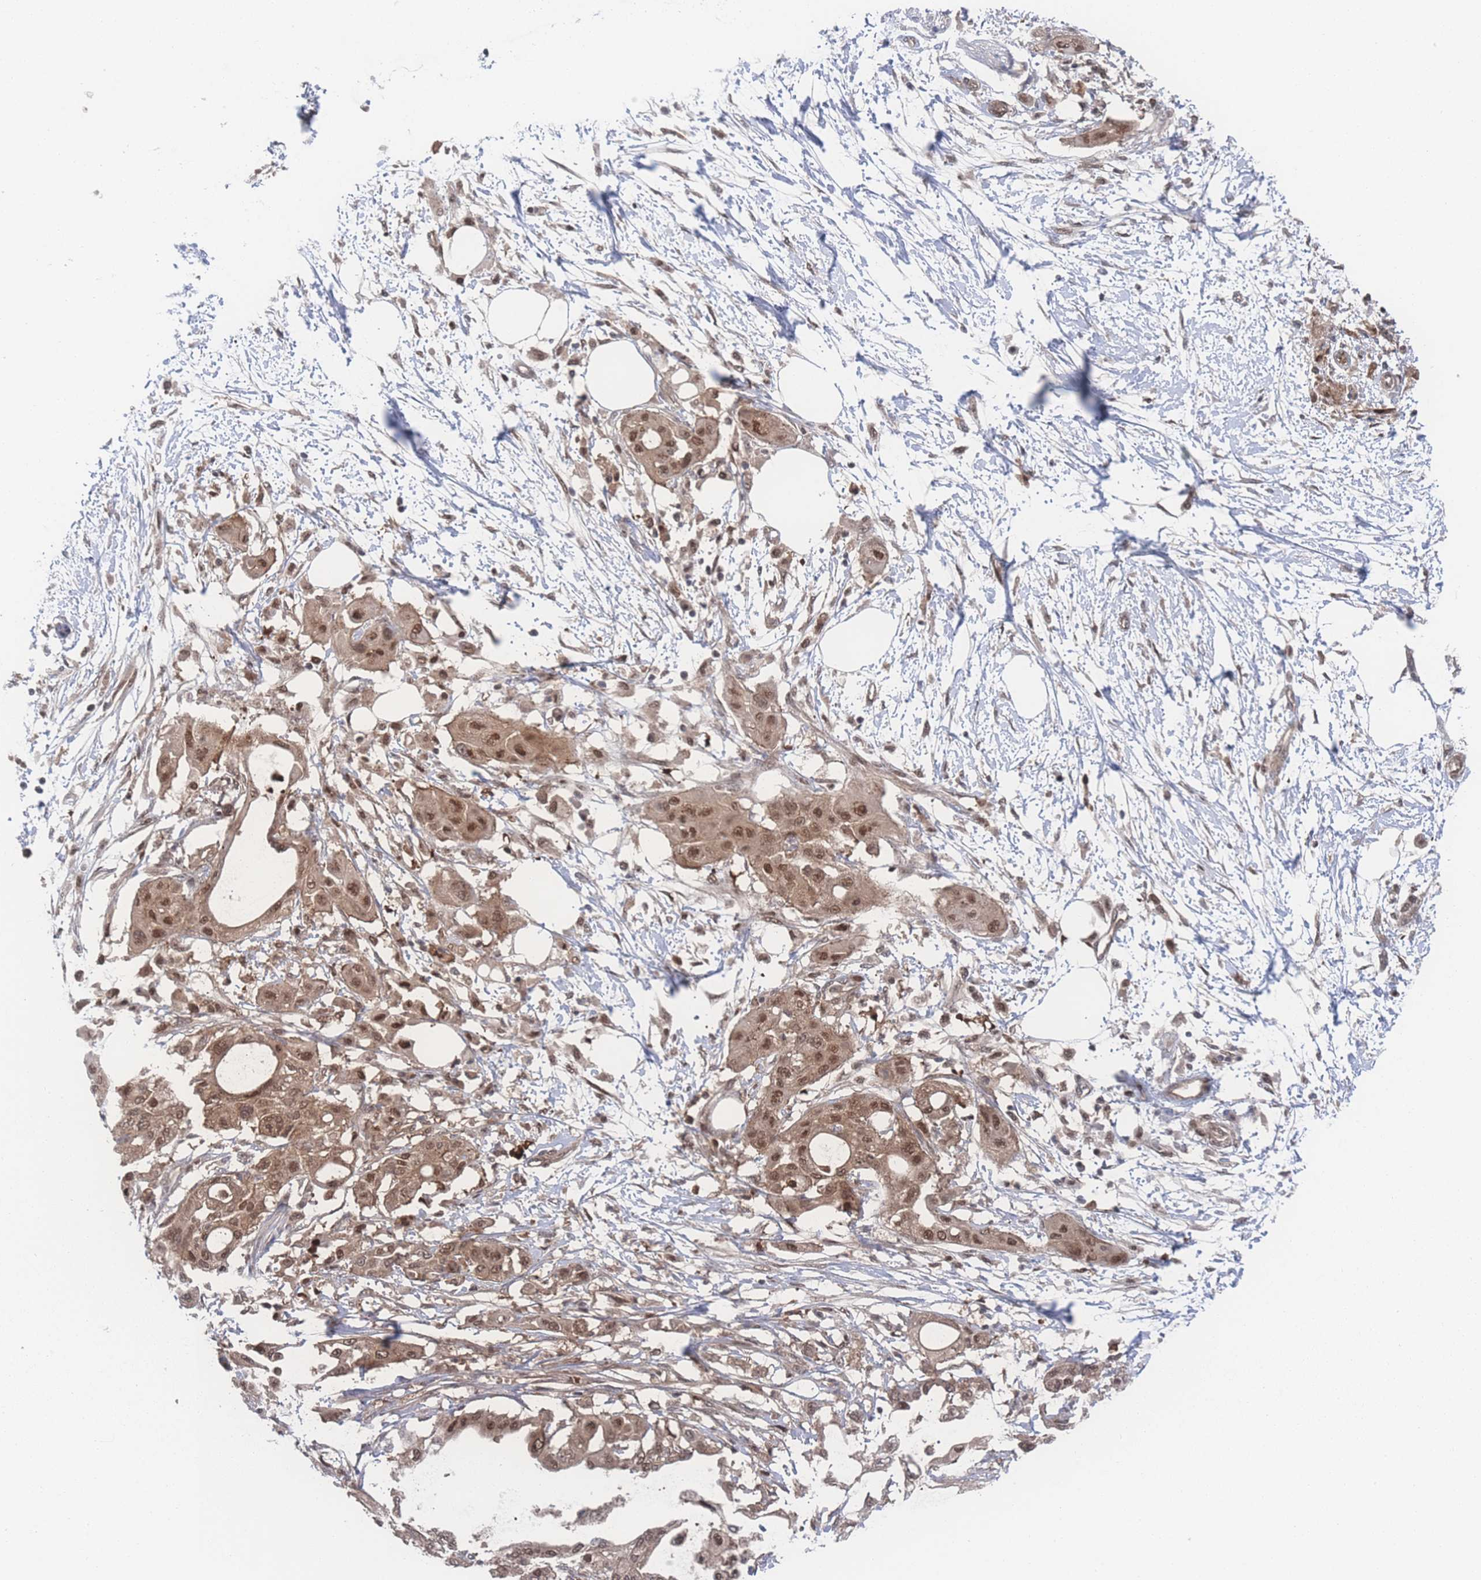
{"staining": {"intensity": "moderate", "quantity": ">75%", "location": "nuclear"}, "tissue": "pancreatic cancer", "cell_type": "Tumor cells", "image_type": "cancer", "snomed": [{"axis": "morphology", "description": "Adenocarcinoma, NOS"}, {"axis": "topography", "description": "Pancreas"}], "caption": "Human pancreatic adenocarcinoma stained for a protein (brown) demonstrates moderate nuclear positive positivity in approximately >75% of tumor cells.", "gene": "PSMA1", "patient": {"sex": "male", "age": 68}}